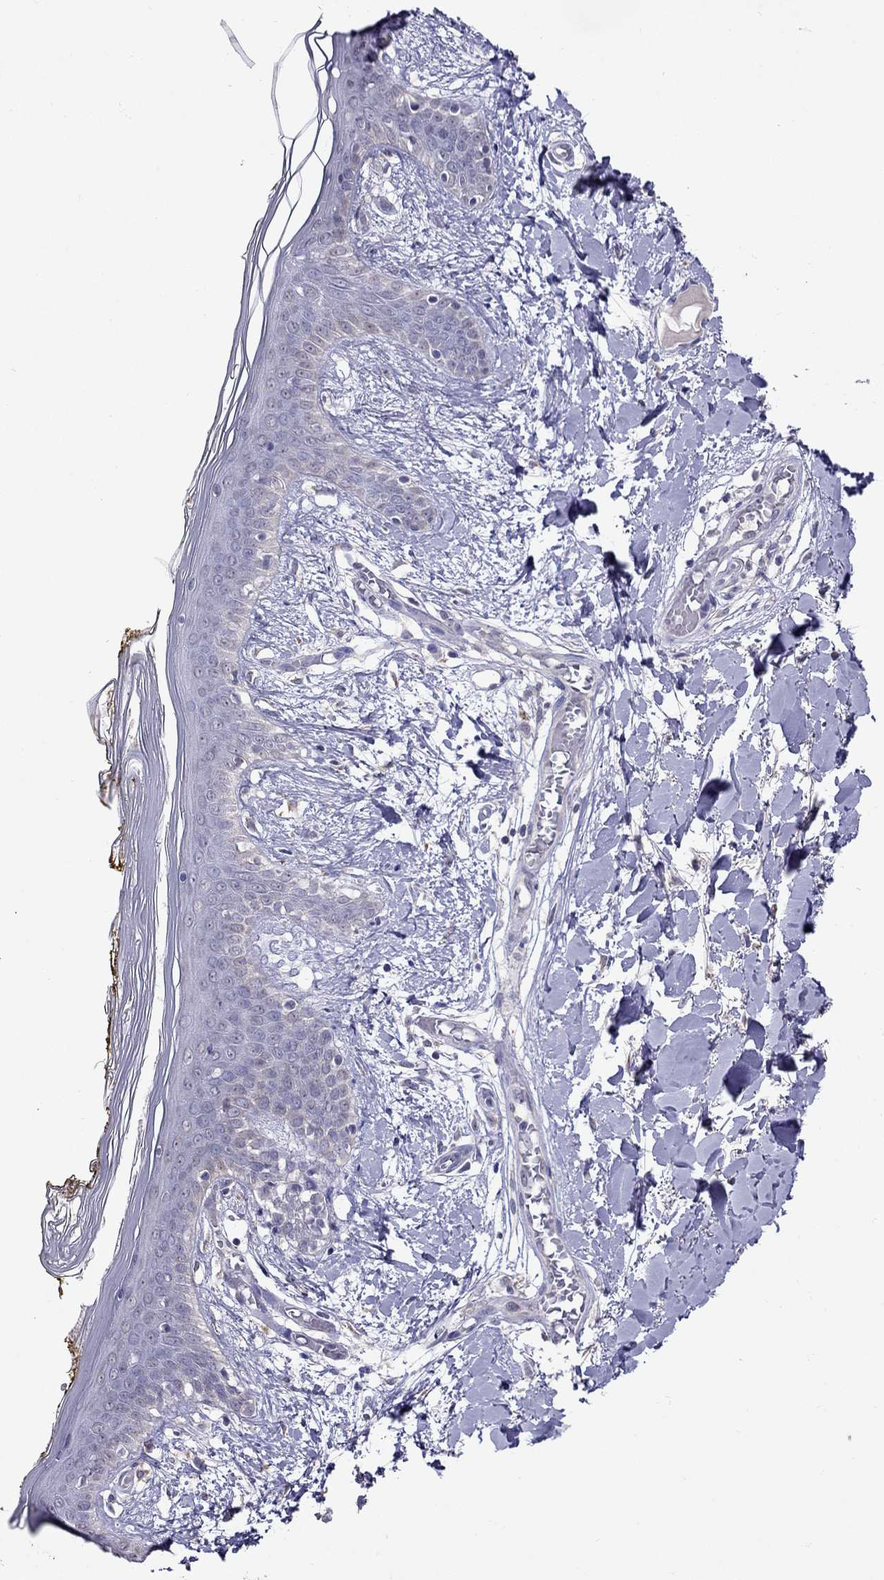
{"staining": {"intensity": "negative", "quantity": "none", "location": "none"}, "tissue": "skin", "cell_type": "Fibroblasts", "image_type": "normal", "snomed": [{"axis": "morphology", "description": "Normal tissue, NOS"}, {"axis": "topography", "description": "Skin"}], "caption": "Normal skin was stained to show a protein in brown. There is no significant staining in fibroblasts.", "gene": "MYO3B", "patient": {"sex": "female", "age": 34}}